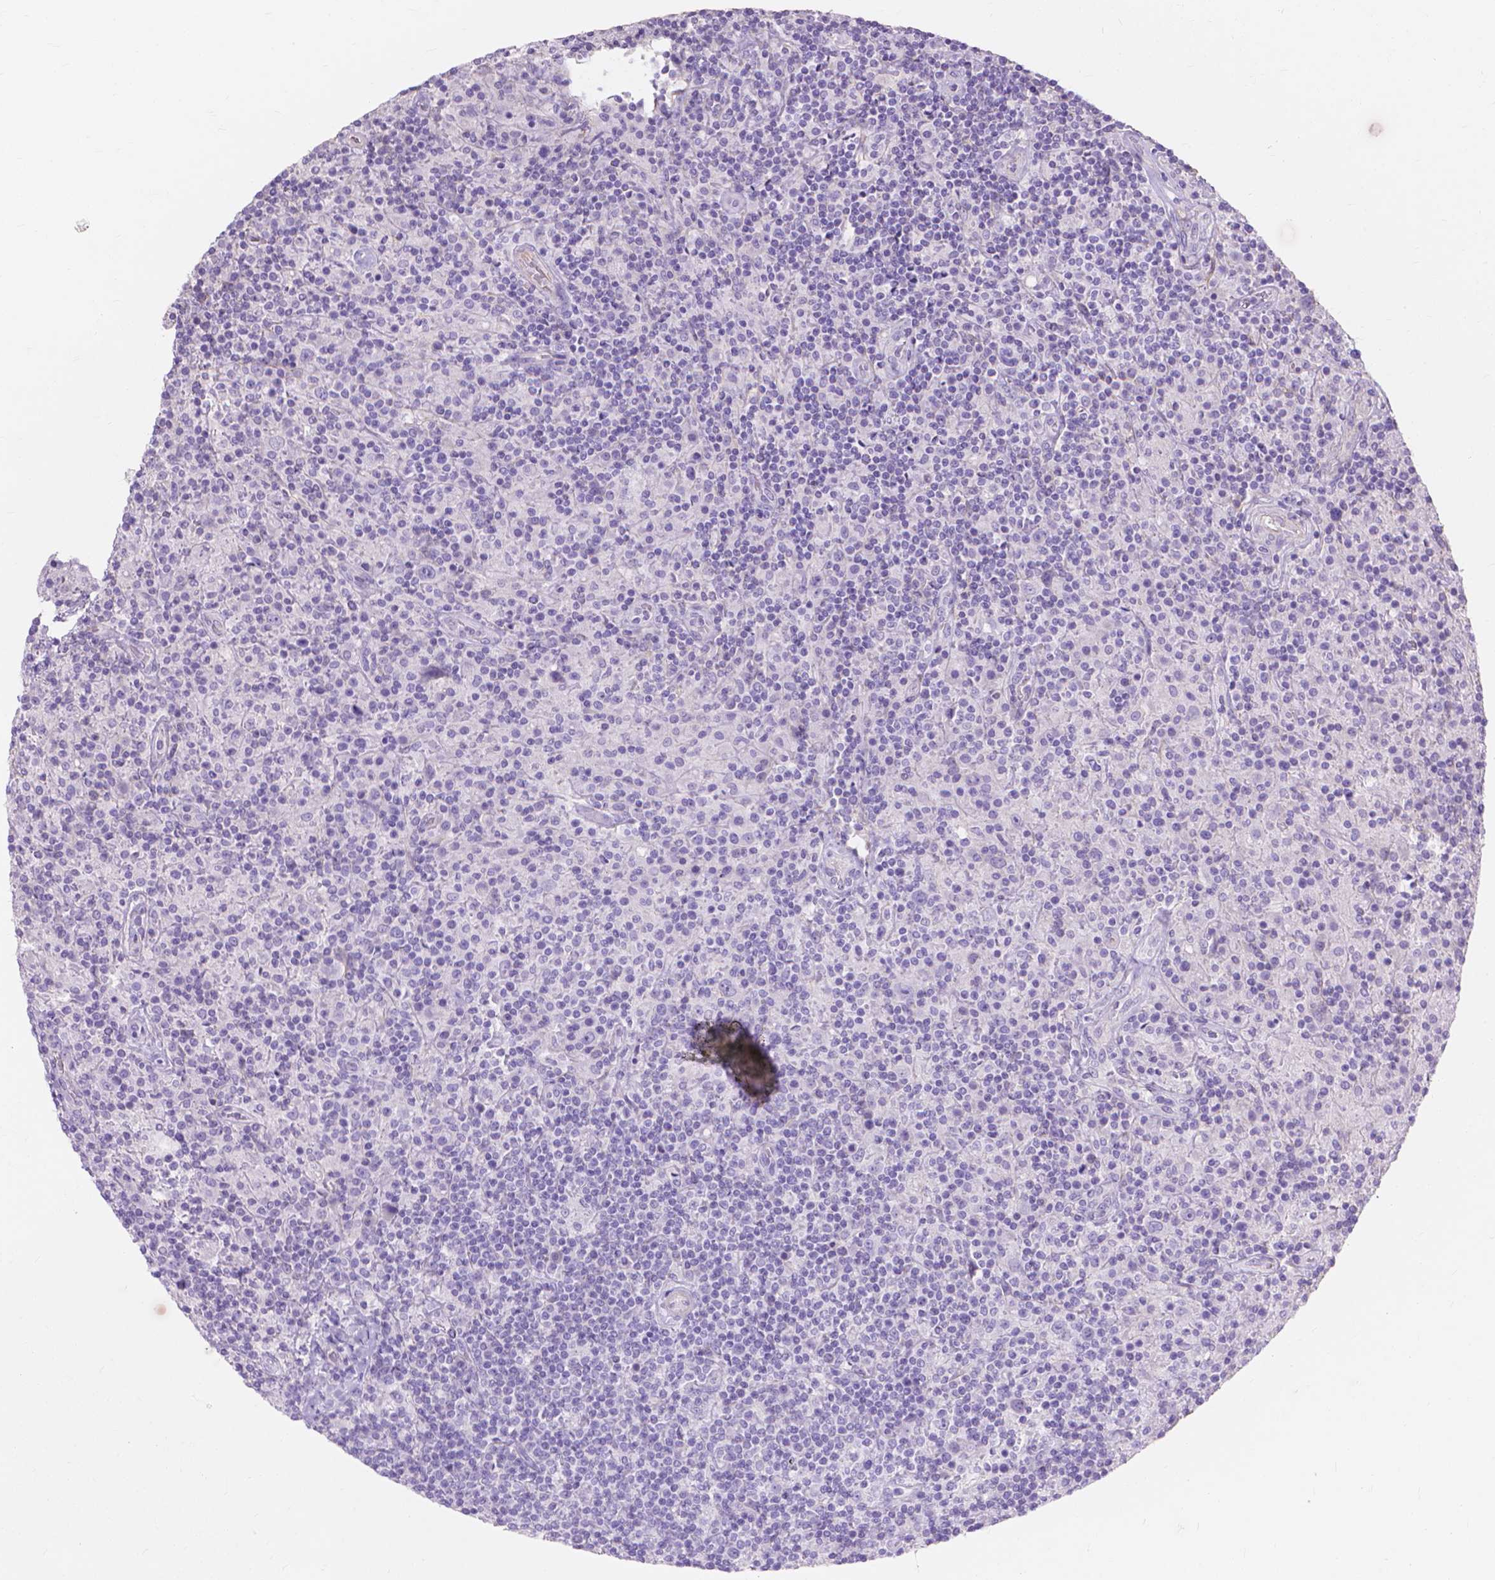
{"staining": {"intensity": "negative", "quantity": "none", "location": "none"}, "tissue": "lymphoma", "cell_type": "Tumor cells", "image_type": "cancer", "snomed": [{"axis": "morphology", "description": "Hodgkin's disease, NOS"}, {"axis": "topography", "description": "Lymph node"}], "caption": "The immunohistochemistry (IHC) image has no significant staining in tumor cells of lymphoma tissue. (DAB (3,3'-diaminobenzidine) immunohistochemistry, high magnification).", "gene": "MBLAC1", "patient": {"sex": "male", "age": 70}}